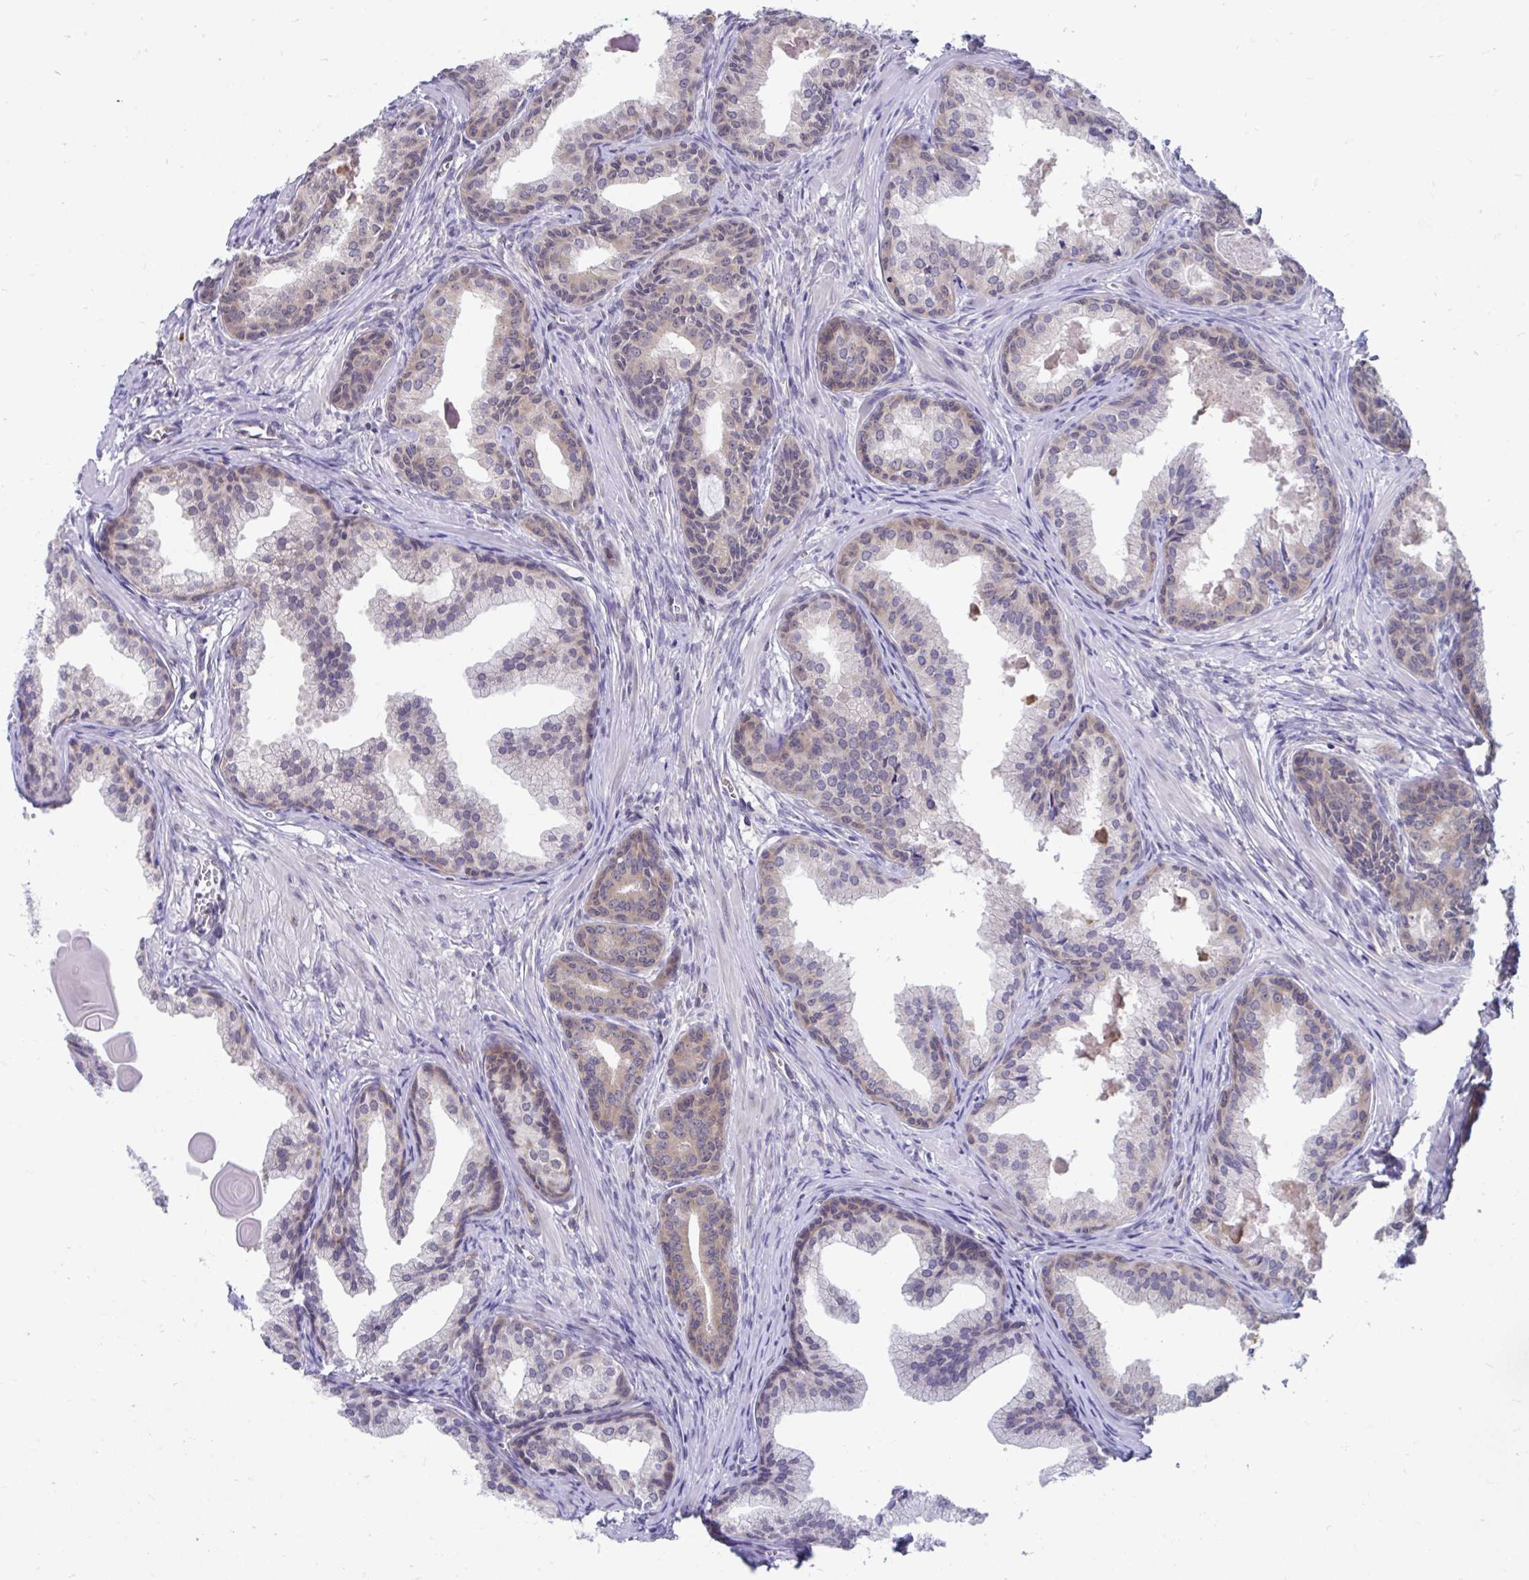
{"staining": {"intensity": "weak", "quantity": "<25%", "location": "cytoplasmic/membranous"}, "tissue": "prostate cancer", "cell_type": "Tumor cells", "image_type": "cancer", "snomed": [{"axis": "morphology", "description": "Adenocarcinoma, High grade"}, {"axis": "topography", "description": "Prostate"}], "caption": "Immunohistochemistry (IHC) photomicrograph of neoplastic tissue: prostate cancer stained with DAB (3,3'-diaminobenzidine) exhibits no significant protein expression in tumor cells.", "gene": "SELENON", "patient": {"sex": "male", "age": 68}}